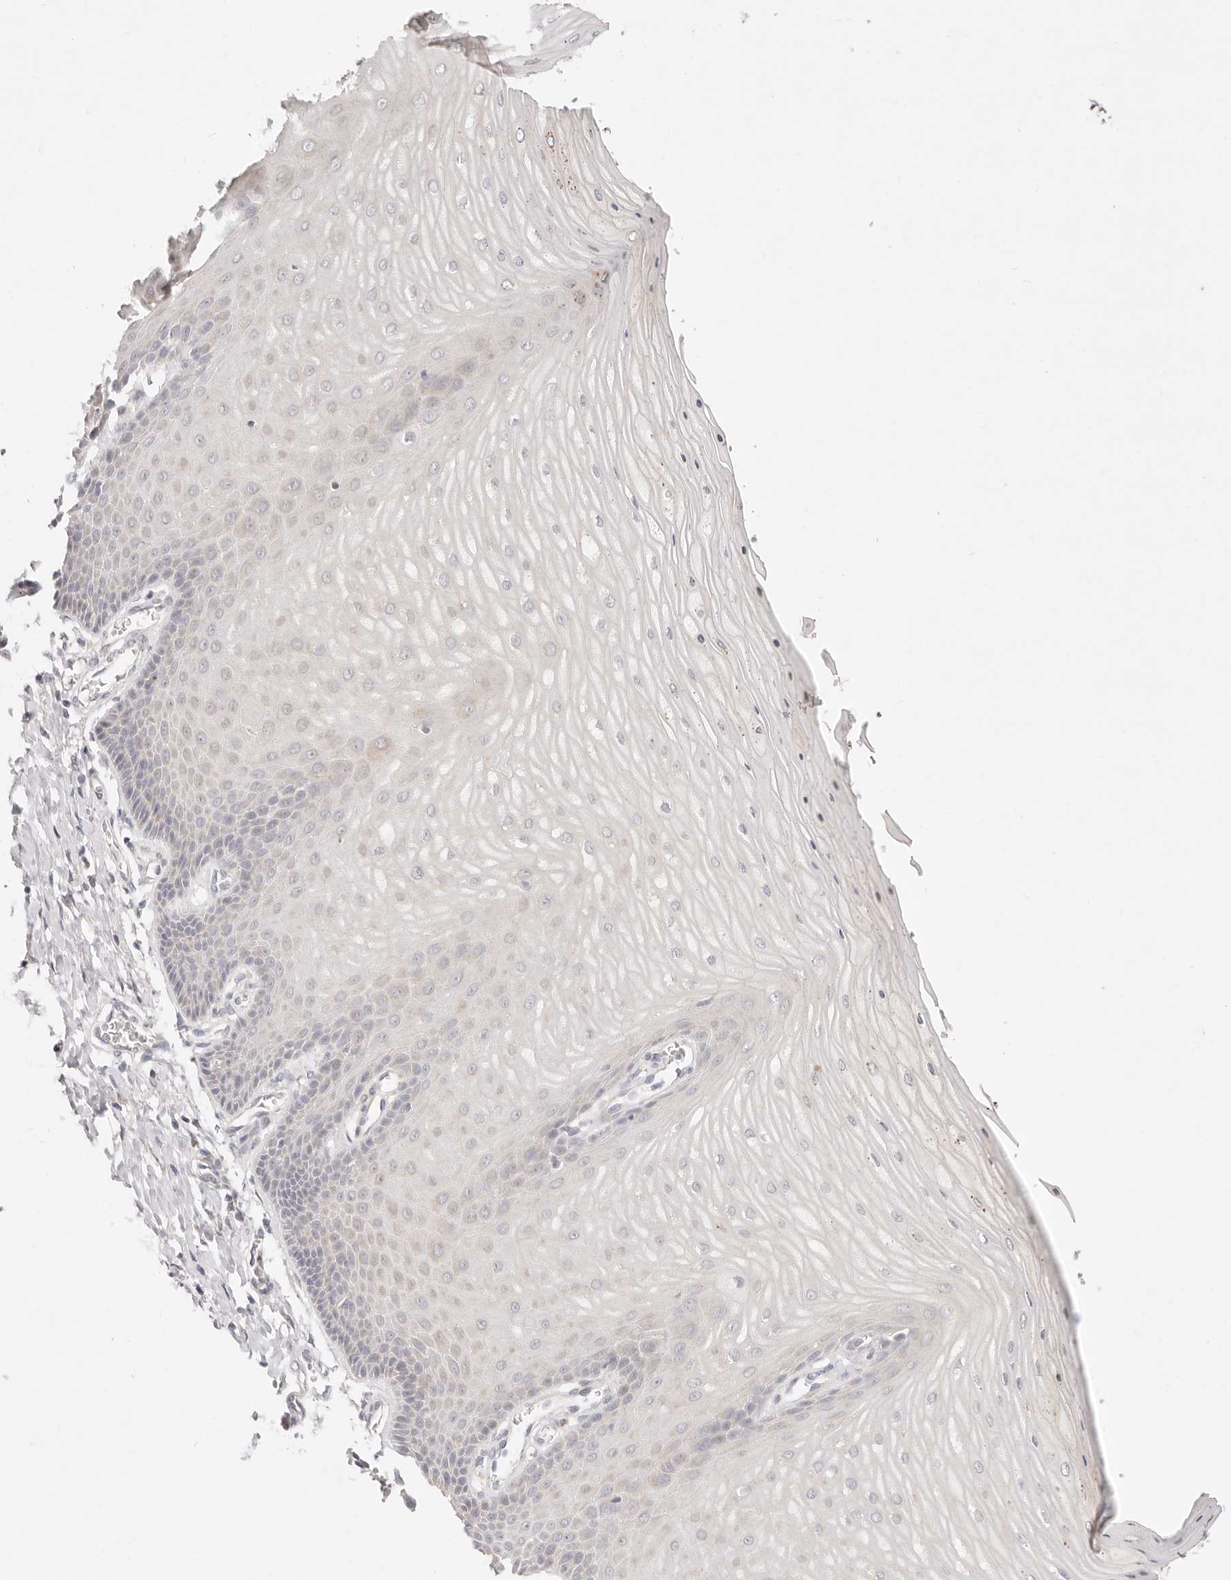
{"staining": {"intensity": "negative", "quantity": "none", "location": "none"}, "tissue": "cervix", "cell_type": "Glandular cells", "image_type": "normal", "snomed": [{"axis": "morphology", "description": "Normal tissue, NOS"}, {"axis": "topography", "description": "Cervix"}], "caption": "Immunohistochemistry of normal cervix displays no staining in glandular cells. Brightfield microscopy of immunohistochemistry (IHC) stained with DAB (3,3'-diaminobenzidine) (brown) and hematoxylin (blue), captured at high magnification.", "gene": "GPR156", "patient": {"sex": "female", "age": 55}}